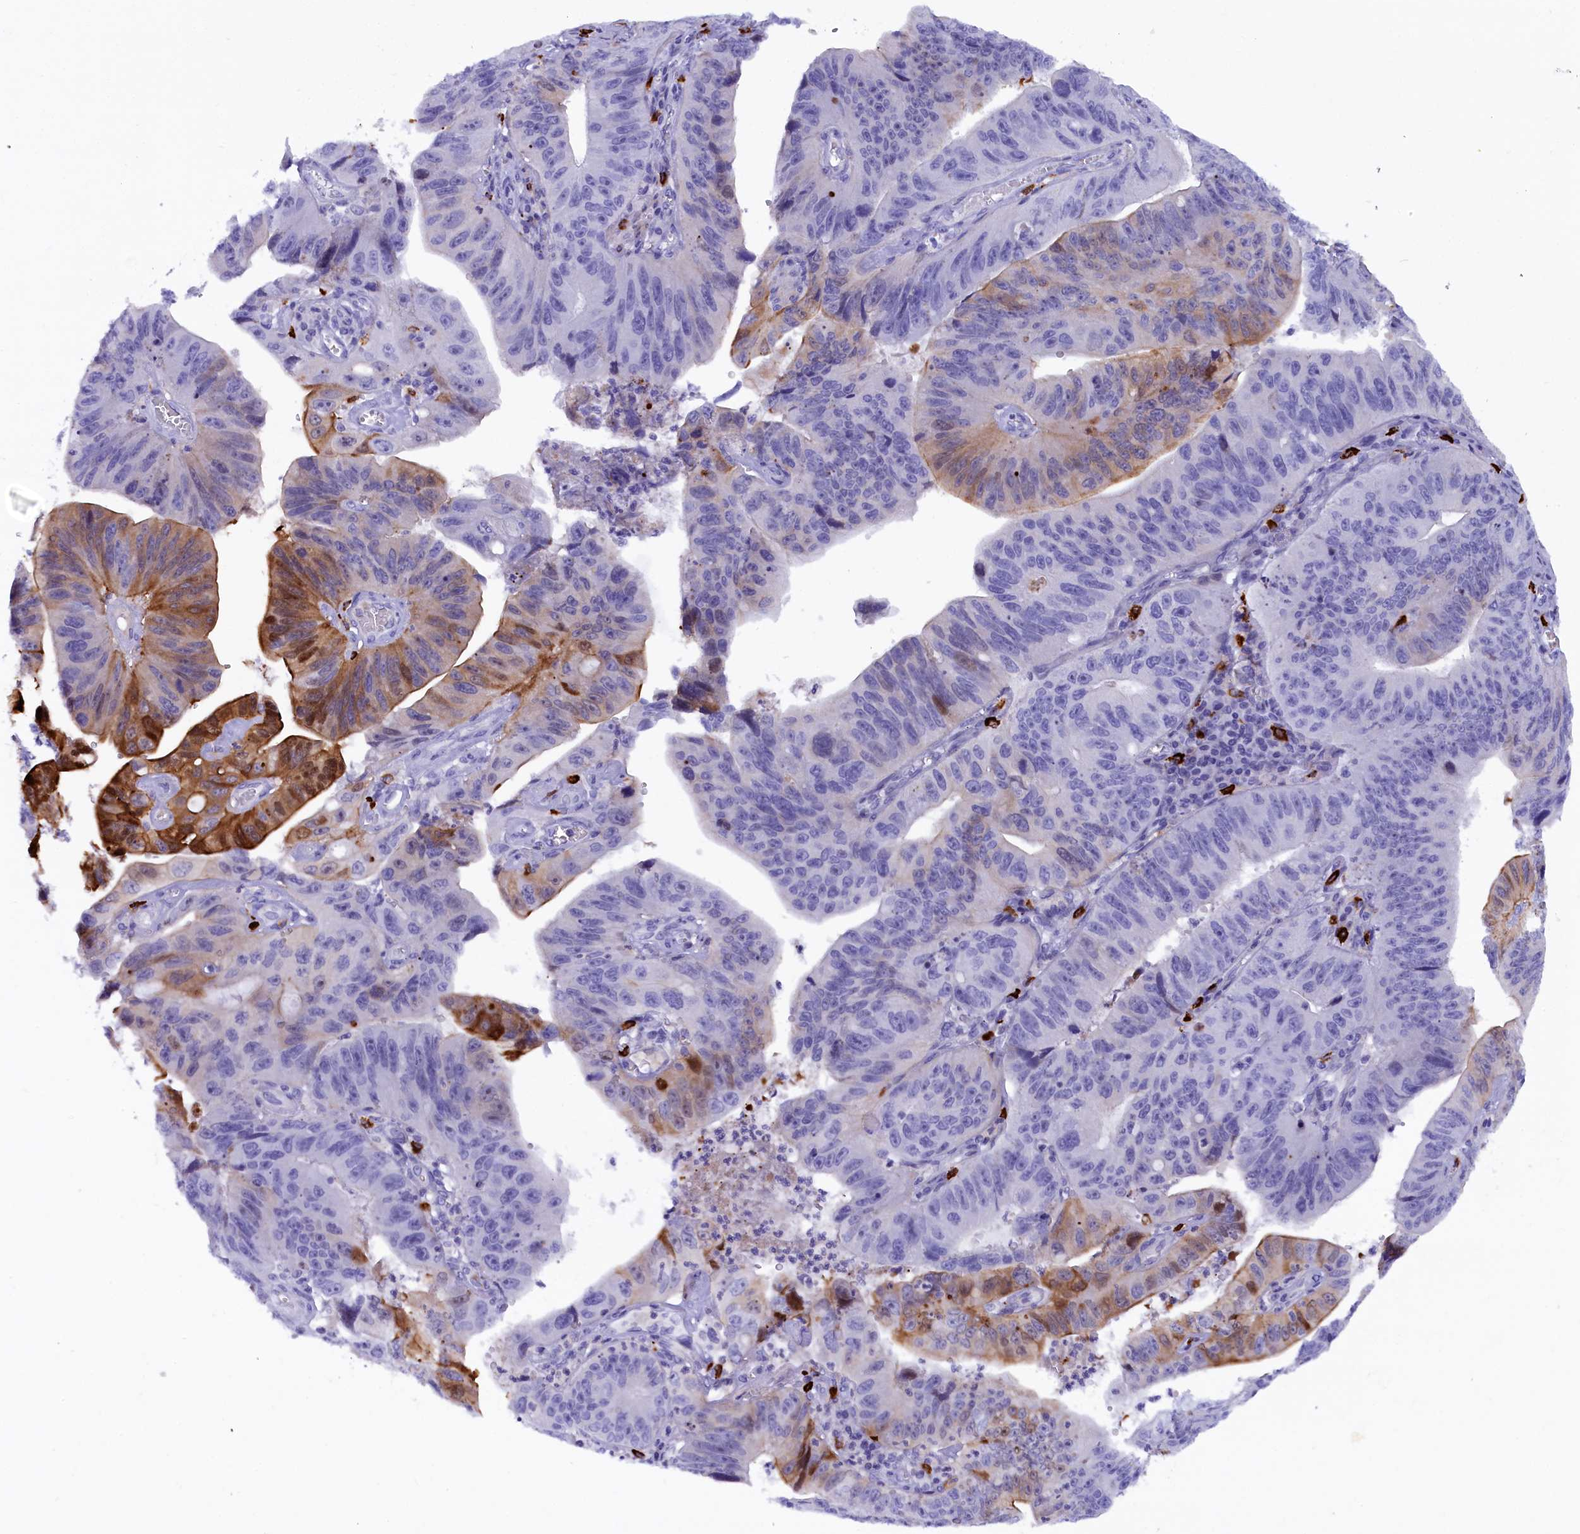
{"staining": {"intensity": "strong", "quantity": "<25%", "location": "cytoplasmic/membranous"}, "tissue": "stomach cancer", "cell_type": "Tumor cells", "image_type": "cancer", "snomed": [{"axis": "morphology", "description": "Adenocarcinoma, NOS"}, {"axis": "topography", "description": "Stomach"}], "caption": "This micrograph shows IHC staining of stomach cancer, with medium strong cytoplasmic/membranous staining in about <25% of tumor cells.", "gene": "RTTN", "patient": {"sex": "male", "age": 59}}